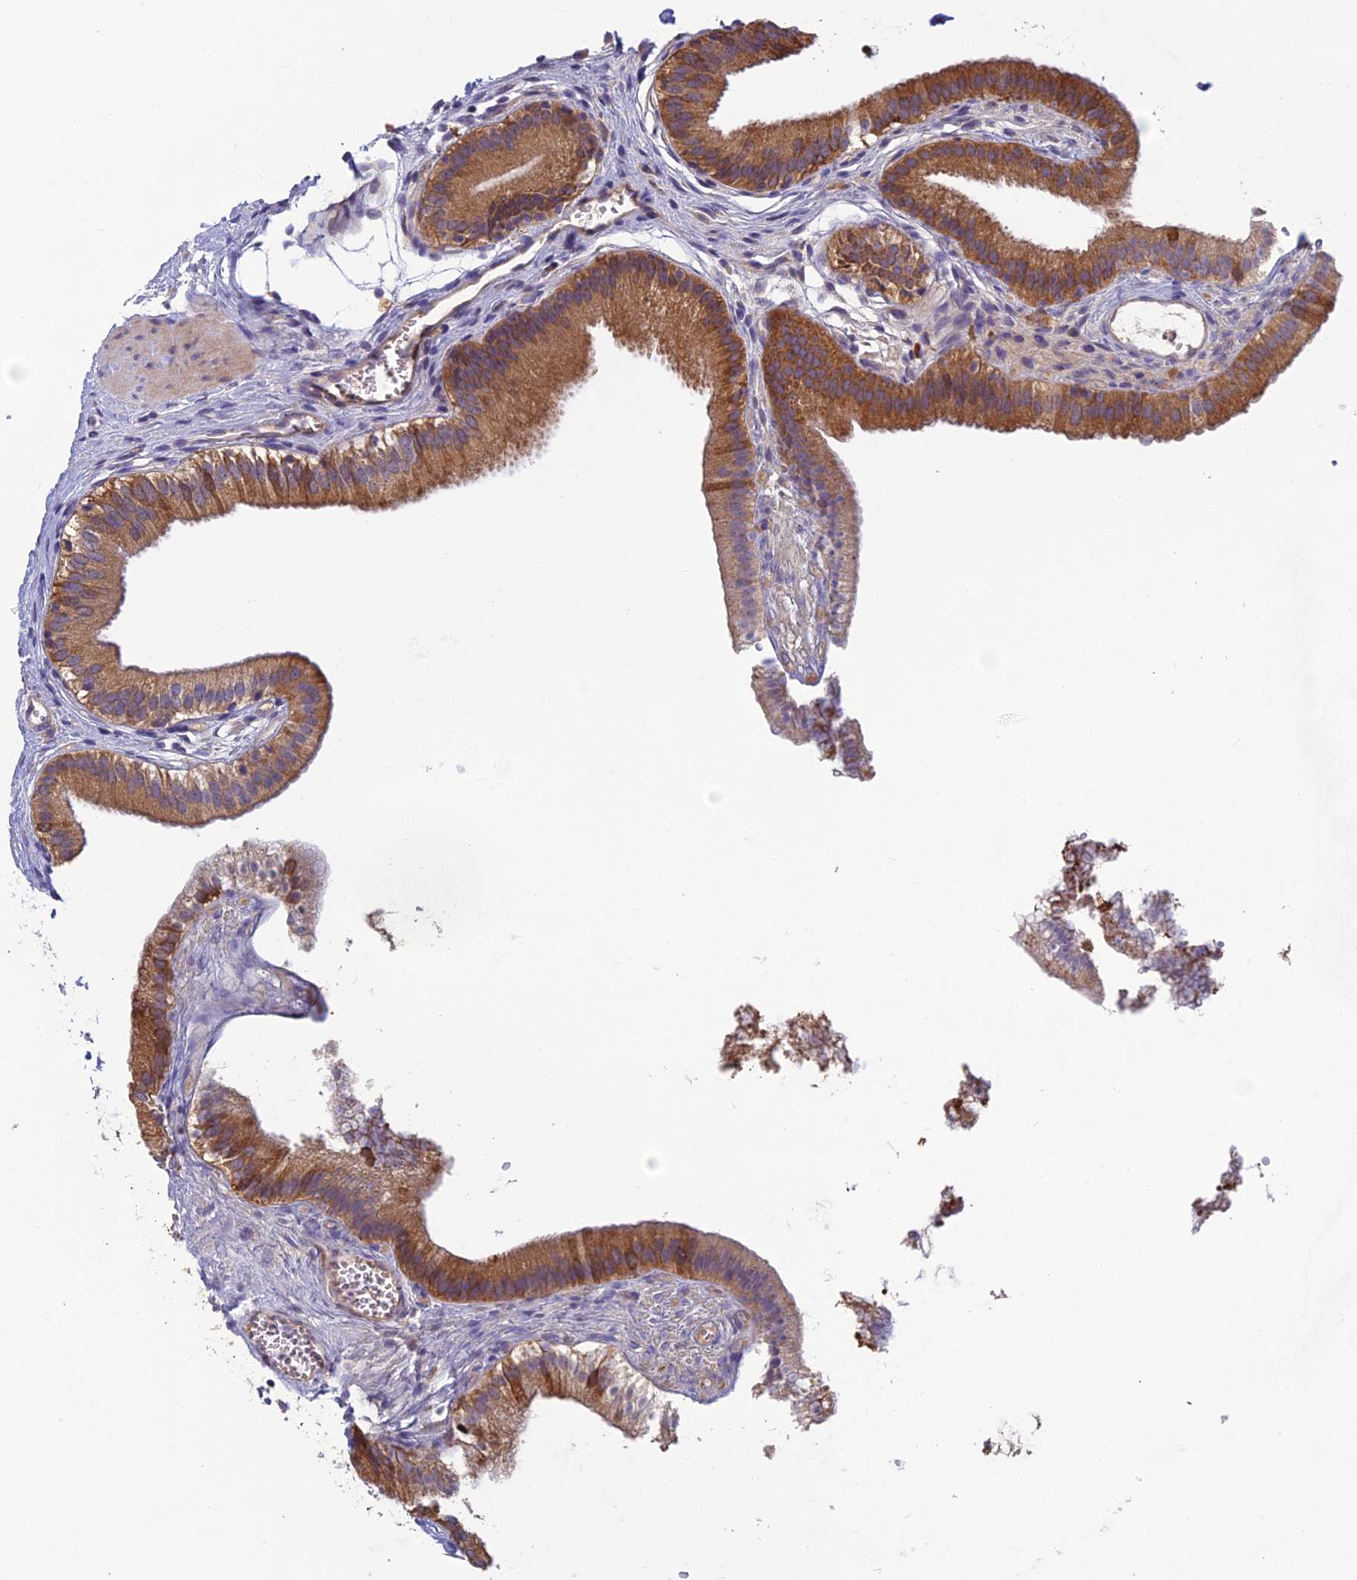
{"staining": {"intensity": "moderate", "quantity": ">75%", "location": "cytoplasmic/membranous"}, "tissue": "gallbladder", "cell_type": "Glandular cells", "image_type": "normal", "snomed": [{"axis": "morphology", "description": "Normal tissue, NOS"}, {"axis": "topography", "description": "Gallbladder"}], "caption": "Glandular cells show moderate cytoplasmic/membranous positivity in about >75% of cells in benign gallbladder.", "gene": "HECA", "patient": {"sex": "female", "age": 54}}